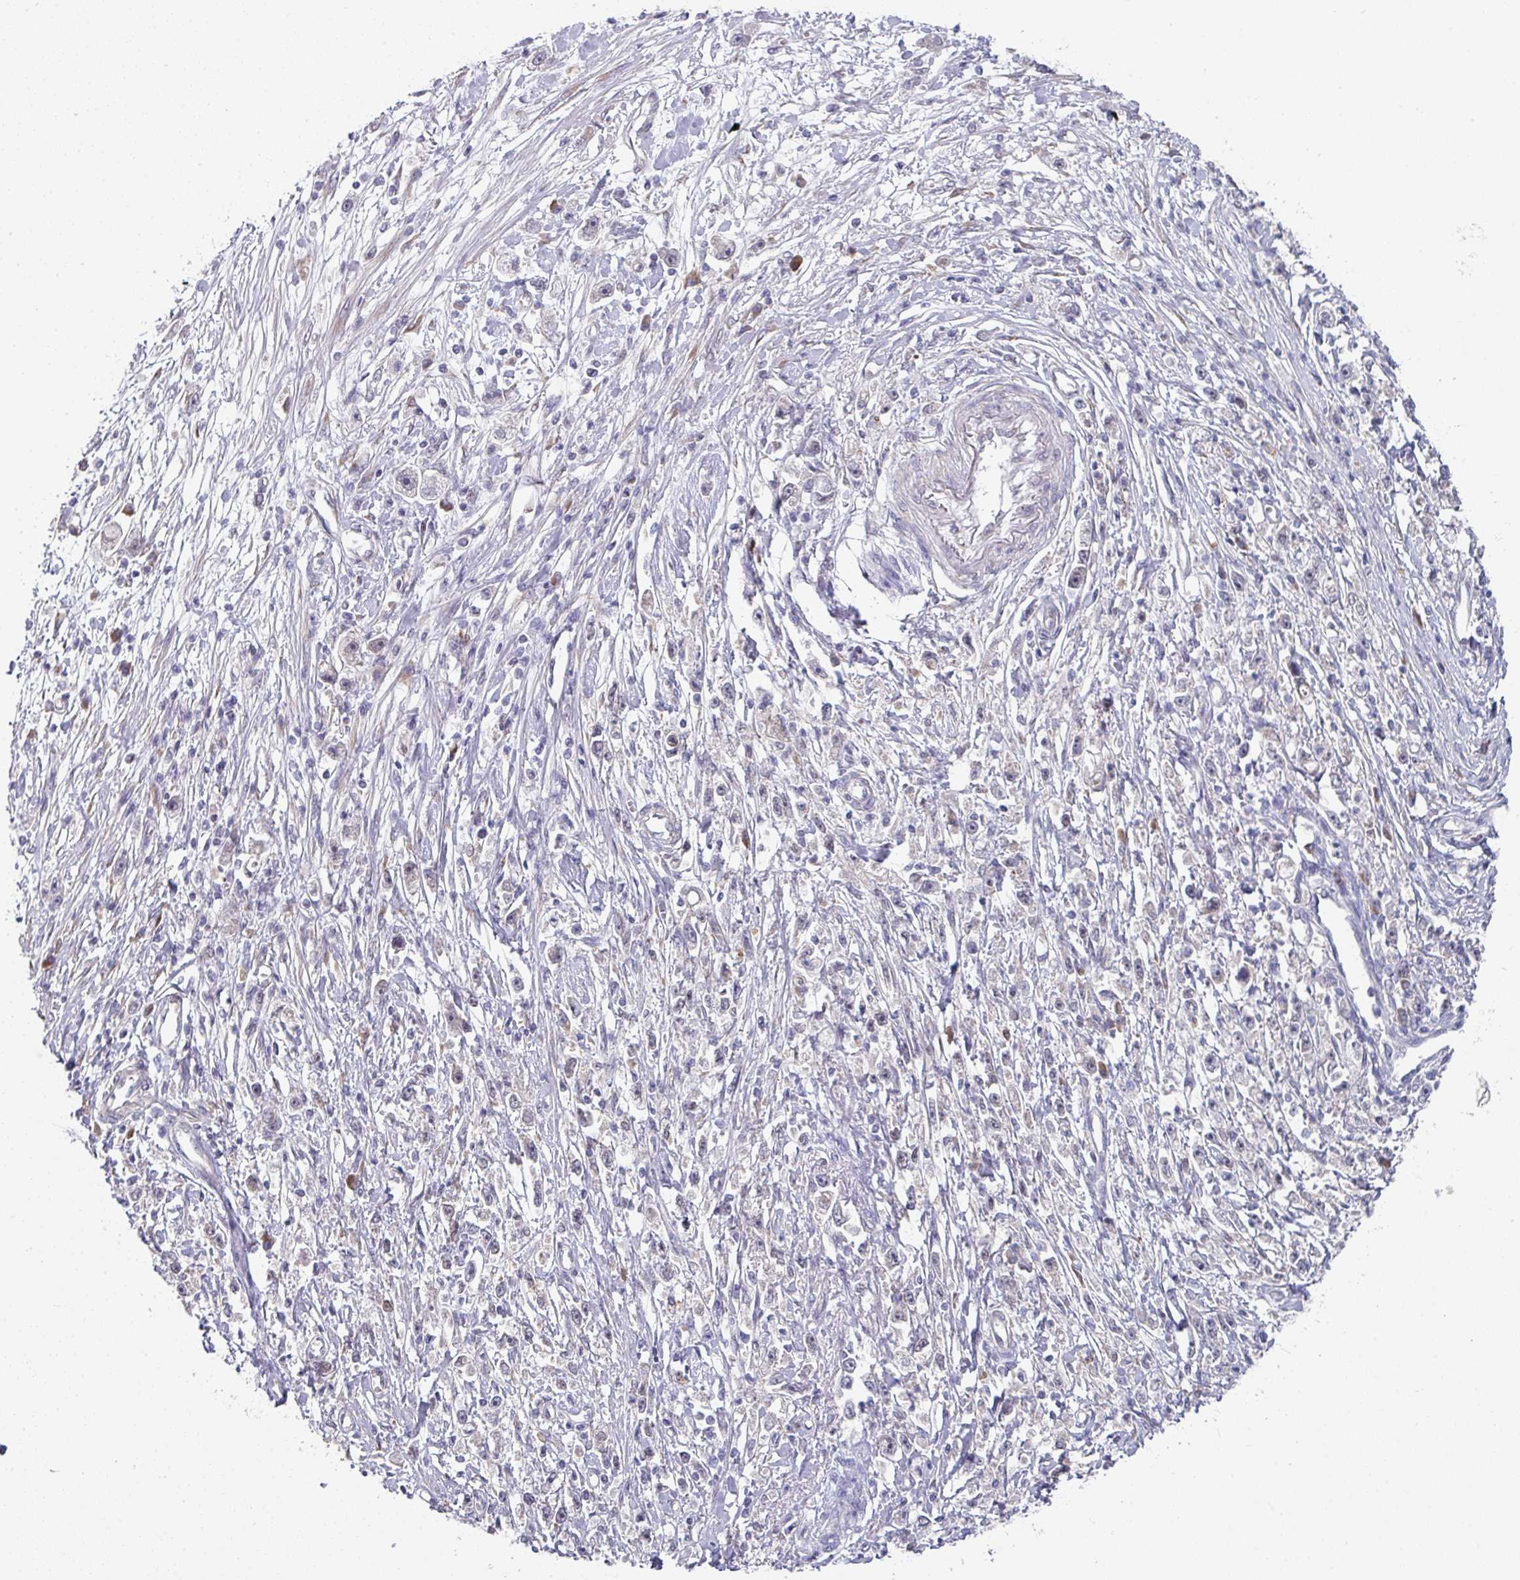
{"staining": {"intensity": "negative", "quantity": "none", "location": "none"}, "tissue": "stomach cancer", "cell_type": "Tumor cells", "image_type": "cancer", "snomed": [{"axis": "morphology", "description": "Adenocarcinoma, NOS"}, {"axis": "topography", "description": "Stomach"}], "caption": "There is no significant expression in tumor cells of stomach cancer (adenocarcinoma).", "gene": "TMED5", "patient": {"sex": "female", "age": 59}}